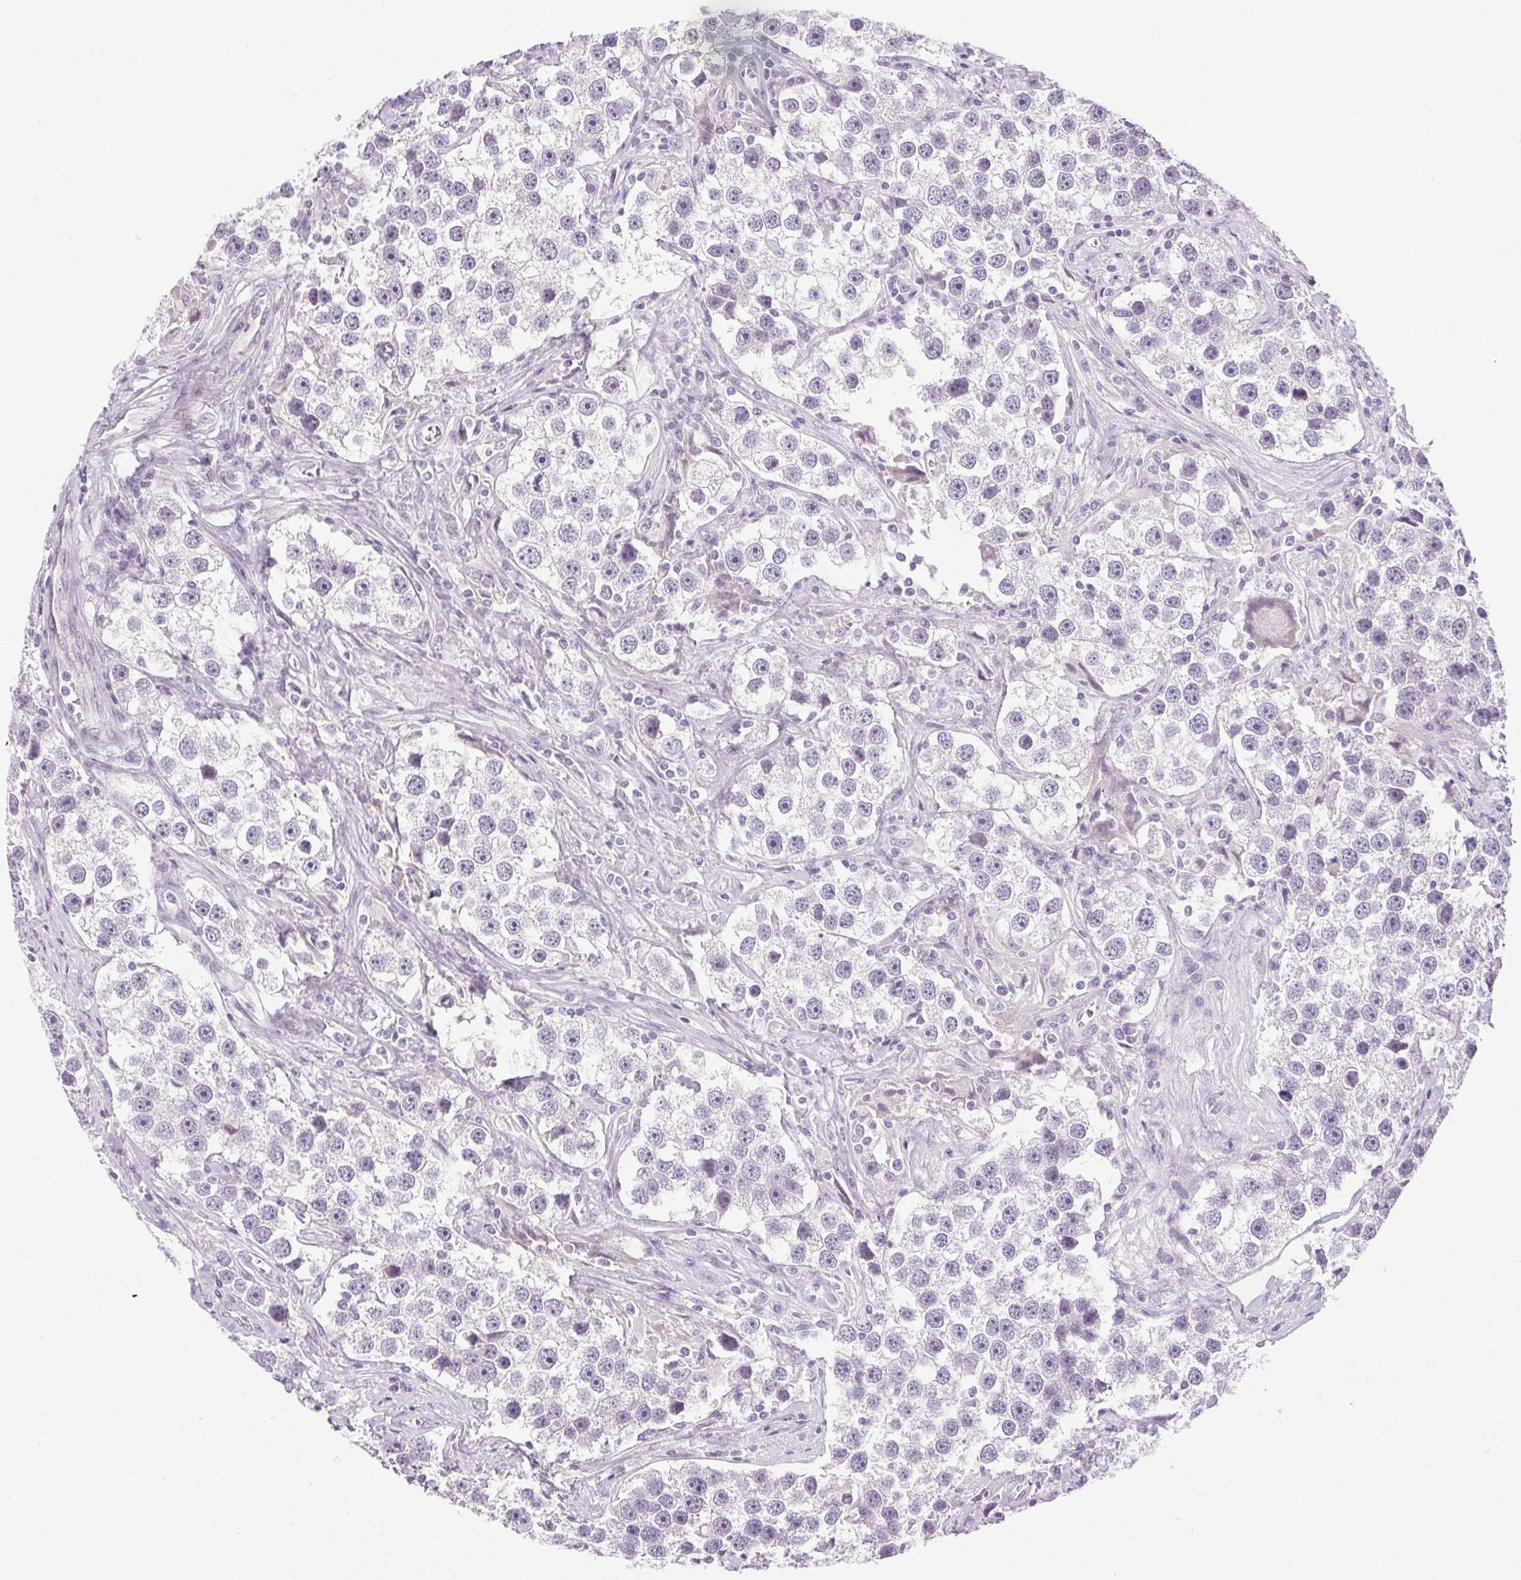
{"staining": {"intensity": "negative", "quantity": "none", "location": "none"}, "tissue": "testis cancer", "cell_type": "Tumor cells", "image_type": "cancer", "snomed": [{"axis": "morphology", "description": "Seminoma, NOS"}, {"axis": "topography", "description": "Testis"}], "caption": "This is an IHC micrograph of testis cancer (seminoma). There is no staining in tumor cells.", "gene": "SYT11", "patient": {"sex": "male", "age": 49}}